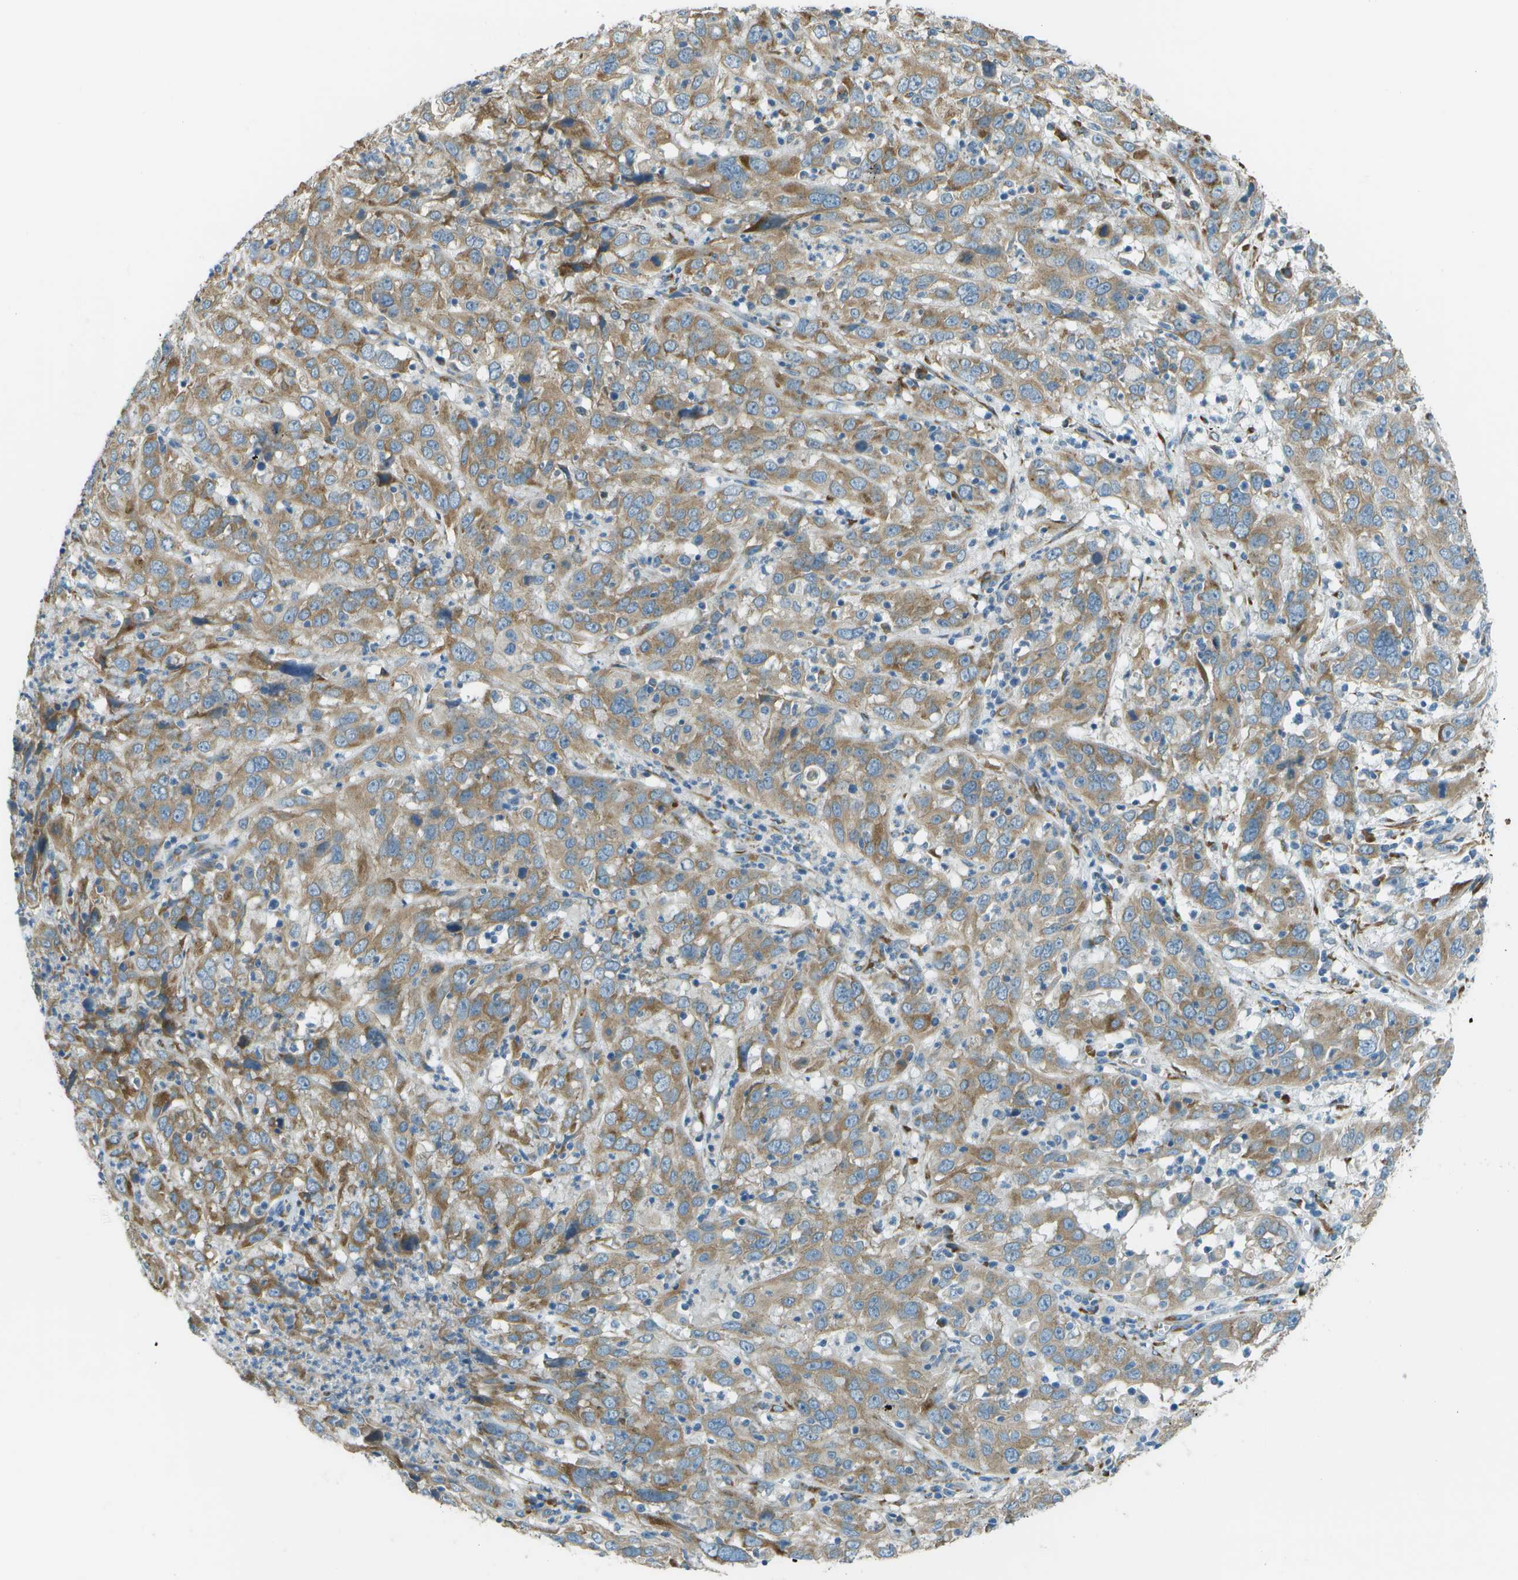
{"staining": {"intensity": "moderate", "quantity": ">75%", "location": "cytoplasmic/membranous"}, "tissue": "cervical cancer", "cell_type": "Tumor cells", "image_type": "cancer", "snomed": [{"axis": "morphology", "description": "Squamous cell carcinoma, NOS"}, {"axis": "topography", "description": "Cervix"}], "caption": "This micrograph displays IHC staining of cervical cancer, with medium moderate cytoplasmic/membranous positivity in approximately >75% of tumor cells.", "gene": "KCTD3", "patient": {"sex": "female", "age": 32}}